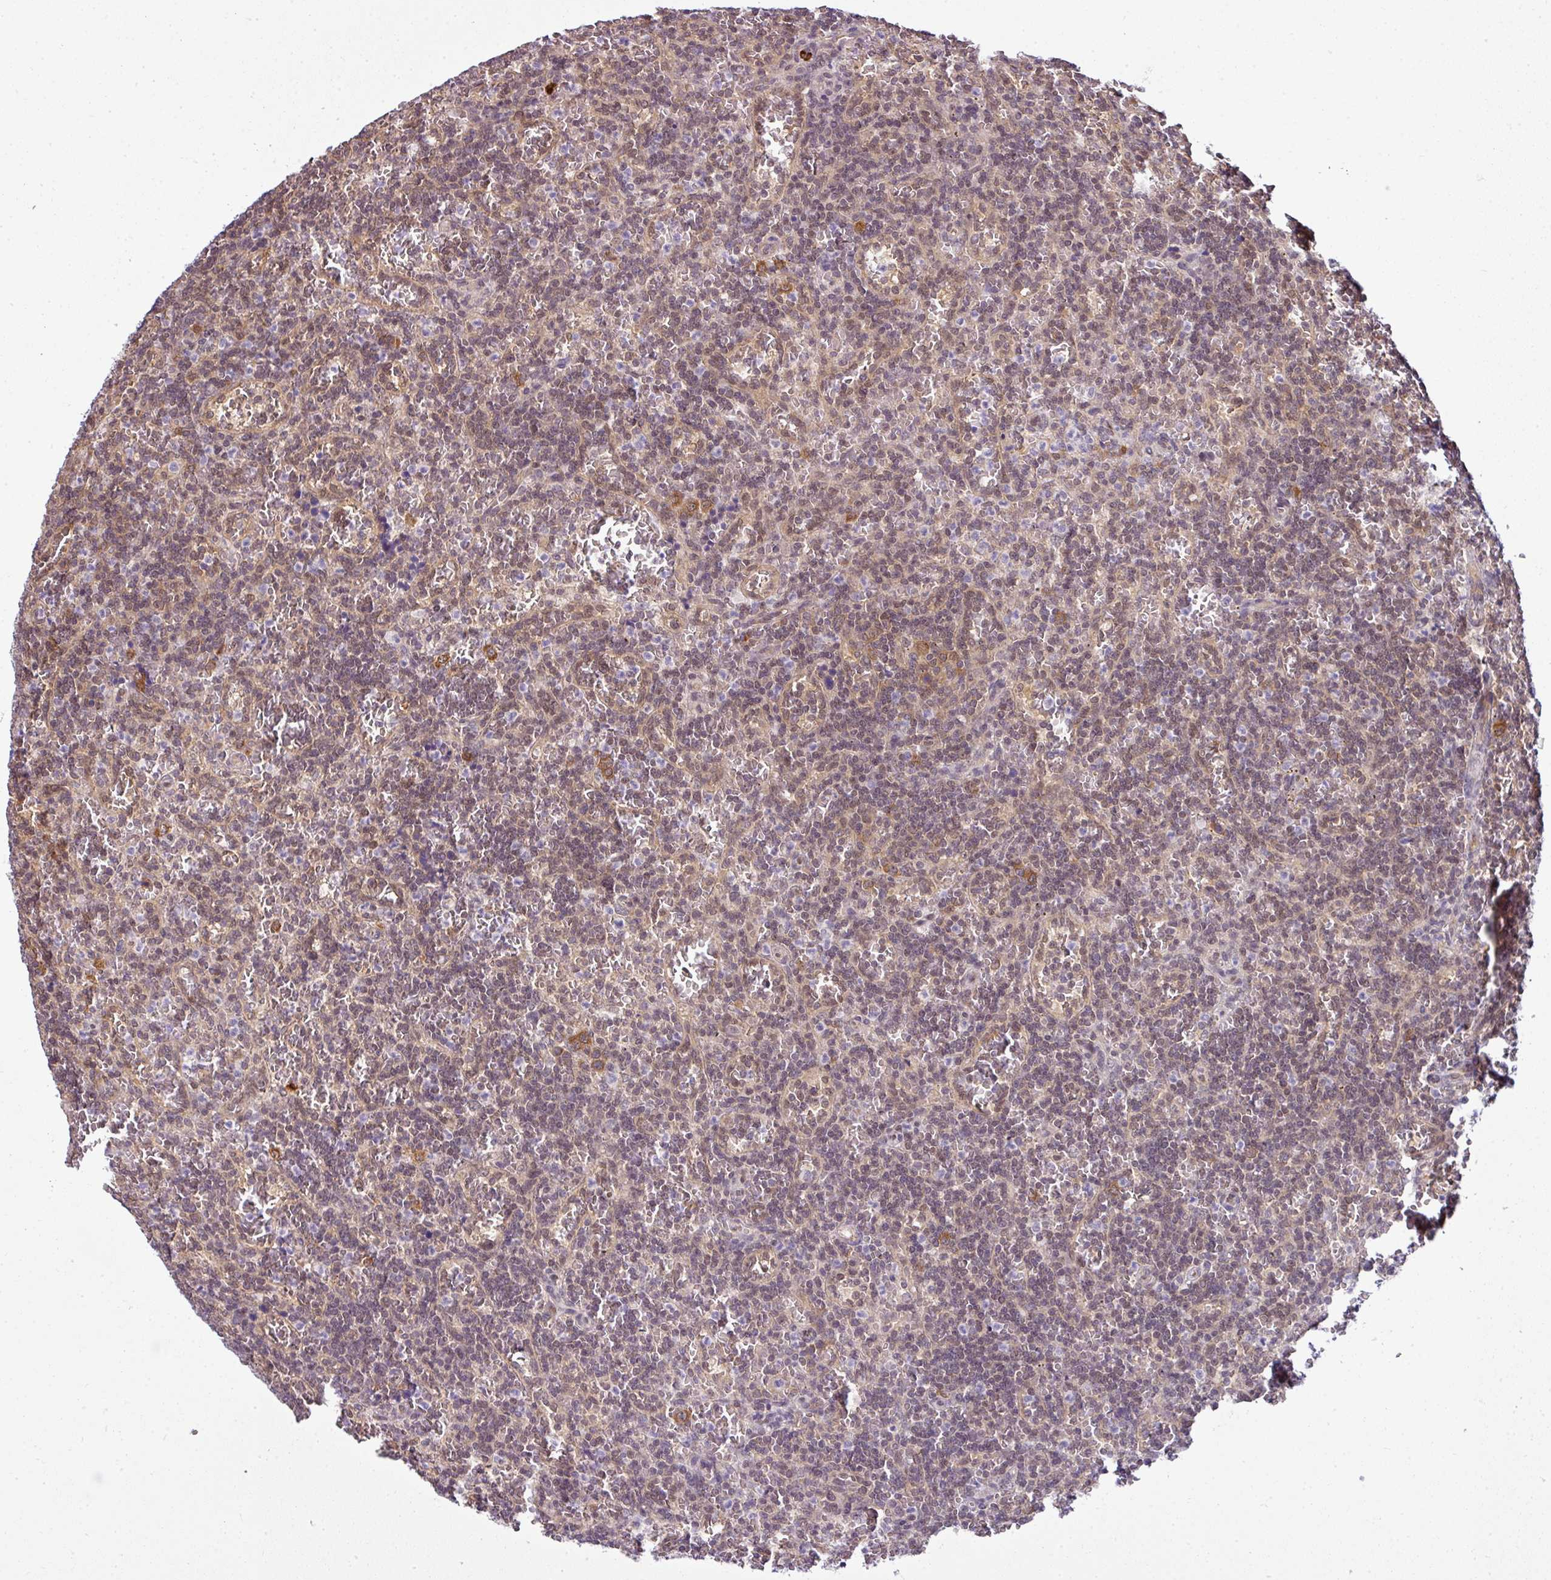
{"staining": {"intensity": "weak", "quantity": "25%-75%", "location": "nuclear"}, "tissue": "lymphoma", "cell_type": "Tumor cells", "image_type": "cancer", "snomed": [{"axis": "morphology", "description": "Malignant lymphoma, non-Hodgkin's type, Low grade"}, {"axis": "topography", "description": "Spleen"}], "caption": "Tumor cells reveal low levels of weak nuclear expression in approximately 25%-75% of cells in low-grade malignant lymphoma, non-Hodgkin's type.", "gene": "RBM4B", "patient": {"sex": "male", "age": 73}}